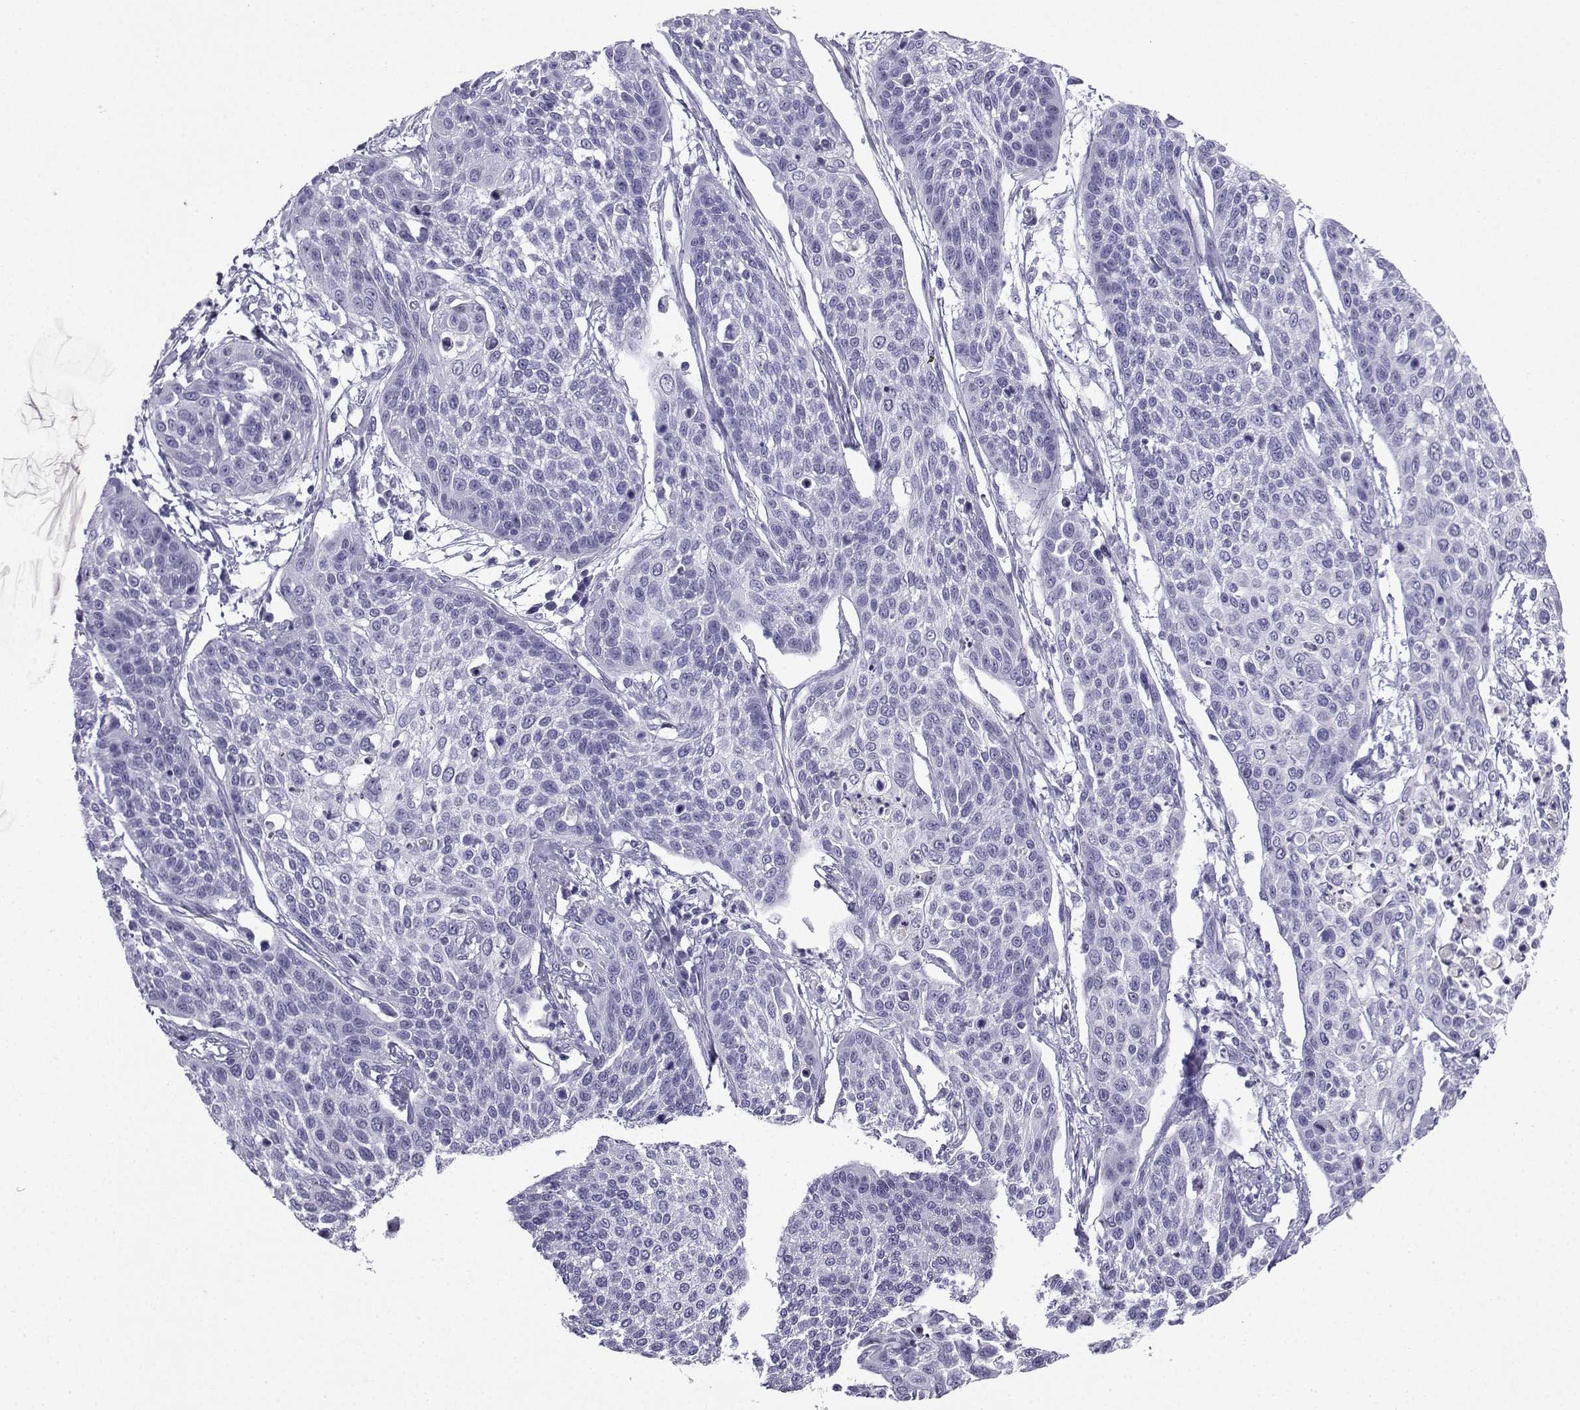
{"staining": {"intensity": "negative", "quantity": "none", "location": "none"}, "tissue": "cervical cancer", "cell_type": "Tumor cells", "image_type": "cancer", "snomed": [{"axis": "morphology", "description": "Squamous cell carcinoma, NOS"}, {"axis": "topography", "description": "Cervix"}], "caption": "An immunohistochemistry histopathology image of cervical cancer is shown. There is no staining in tumor cells of cervical cancer.", "gene": "SLC18A2", "patient": {"sex": "female", "age": 34}}